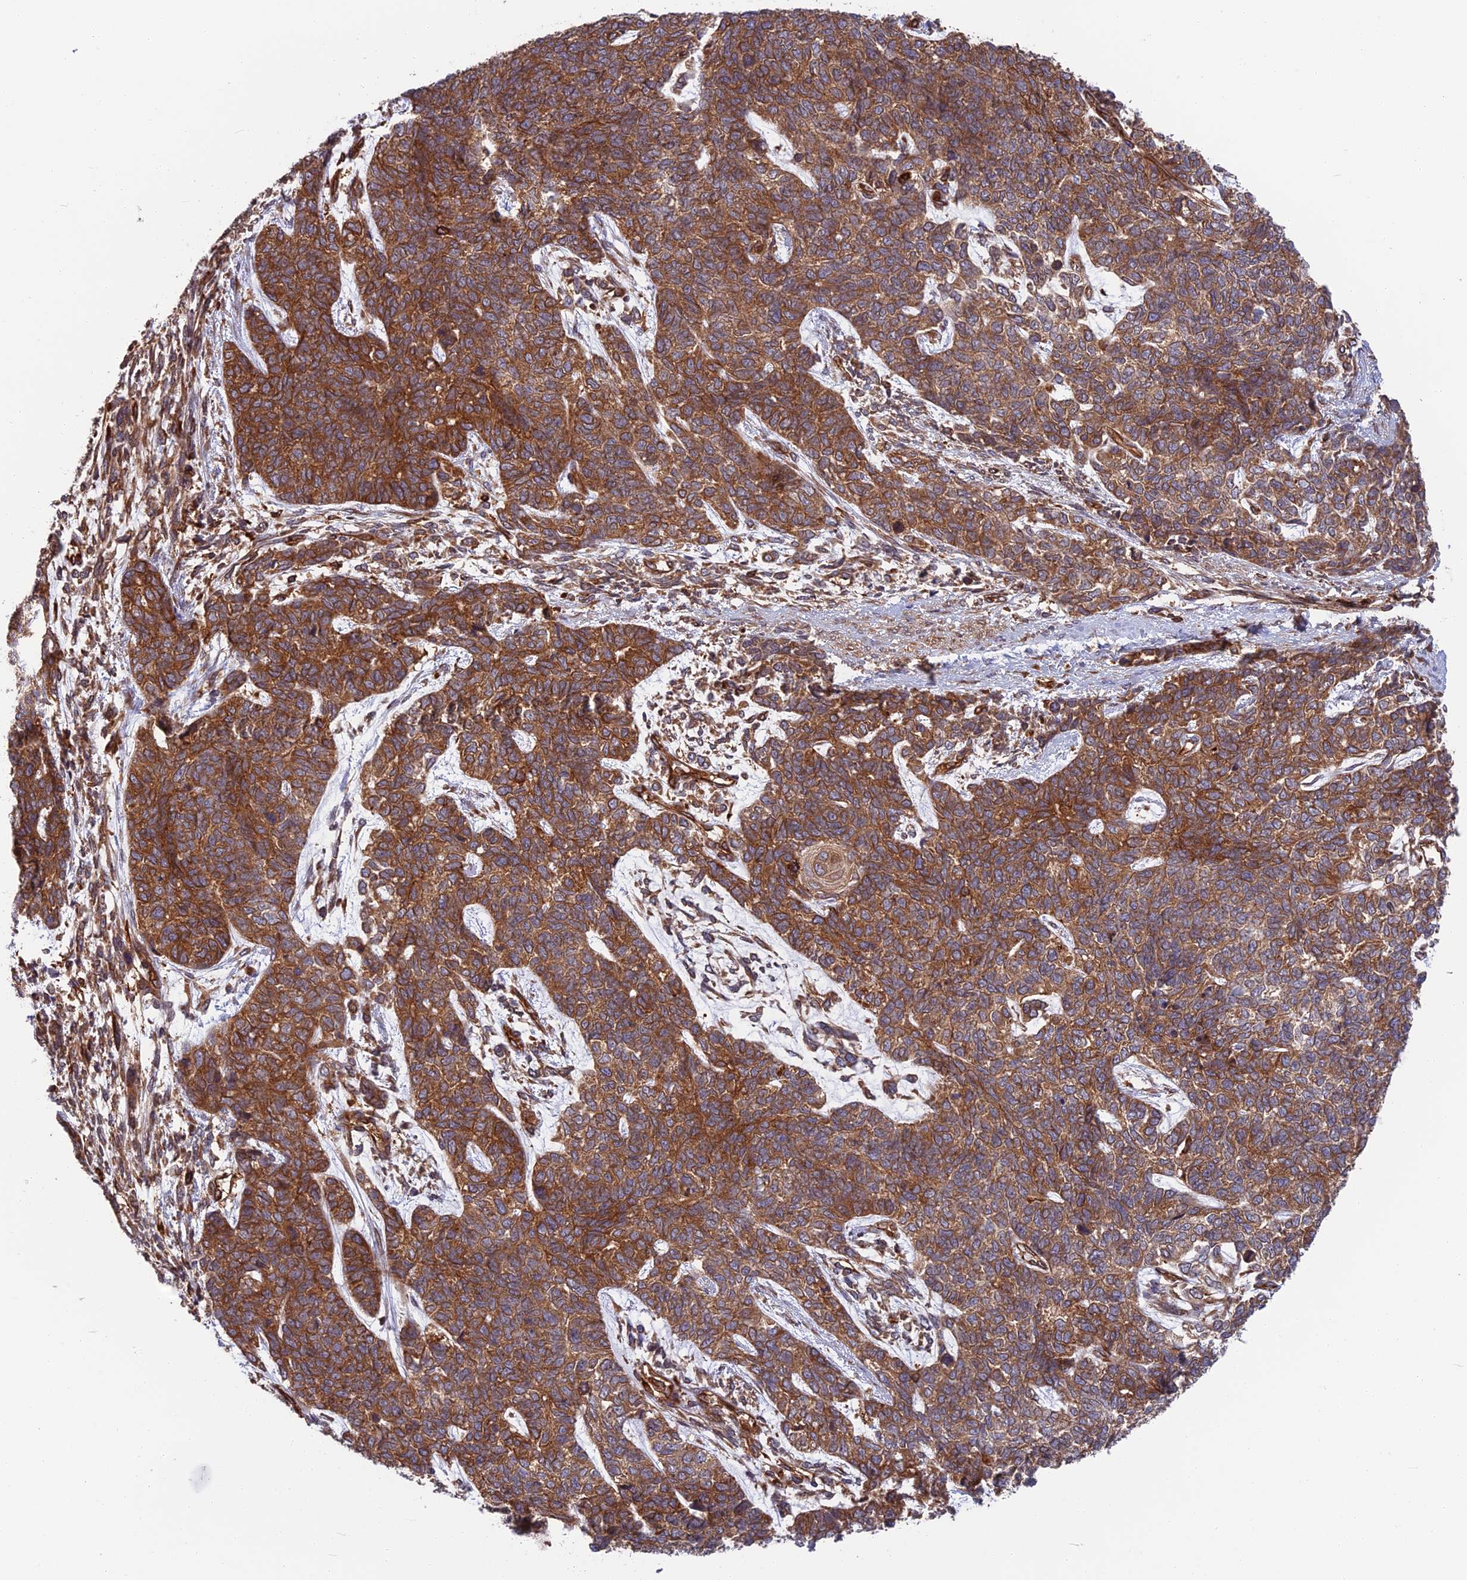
{"staining": {"intensity": "strong", "quantity": ">75%", "location": "cytoplasmic/membranous"}, "tissue": "cervical cancer", "cell_type": "Tumor cells", "image_type": "cancer", "snomed": [{"axis": "morphology", "description": "Squamous cell carcinoma, NOS"}, {"axis": "topography", "description": "Cervix"}], "caption": "Immunohistochemistry (IHC) image of neoplastic tissue: cervical squamous cell carcinoma stained using IHC reveals high levels of strong protein expression localized specifically in the cytoplasmic/membranous of tumor cells, appearing as a cytoplasmic/membranous brown color.", "gene": "WDR1", "patient": {"sex": "female", "age": 63}}